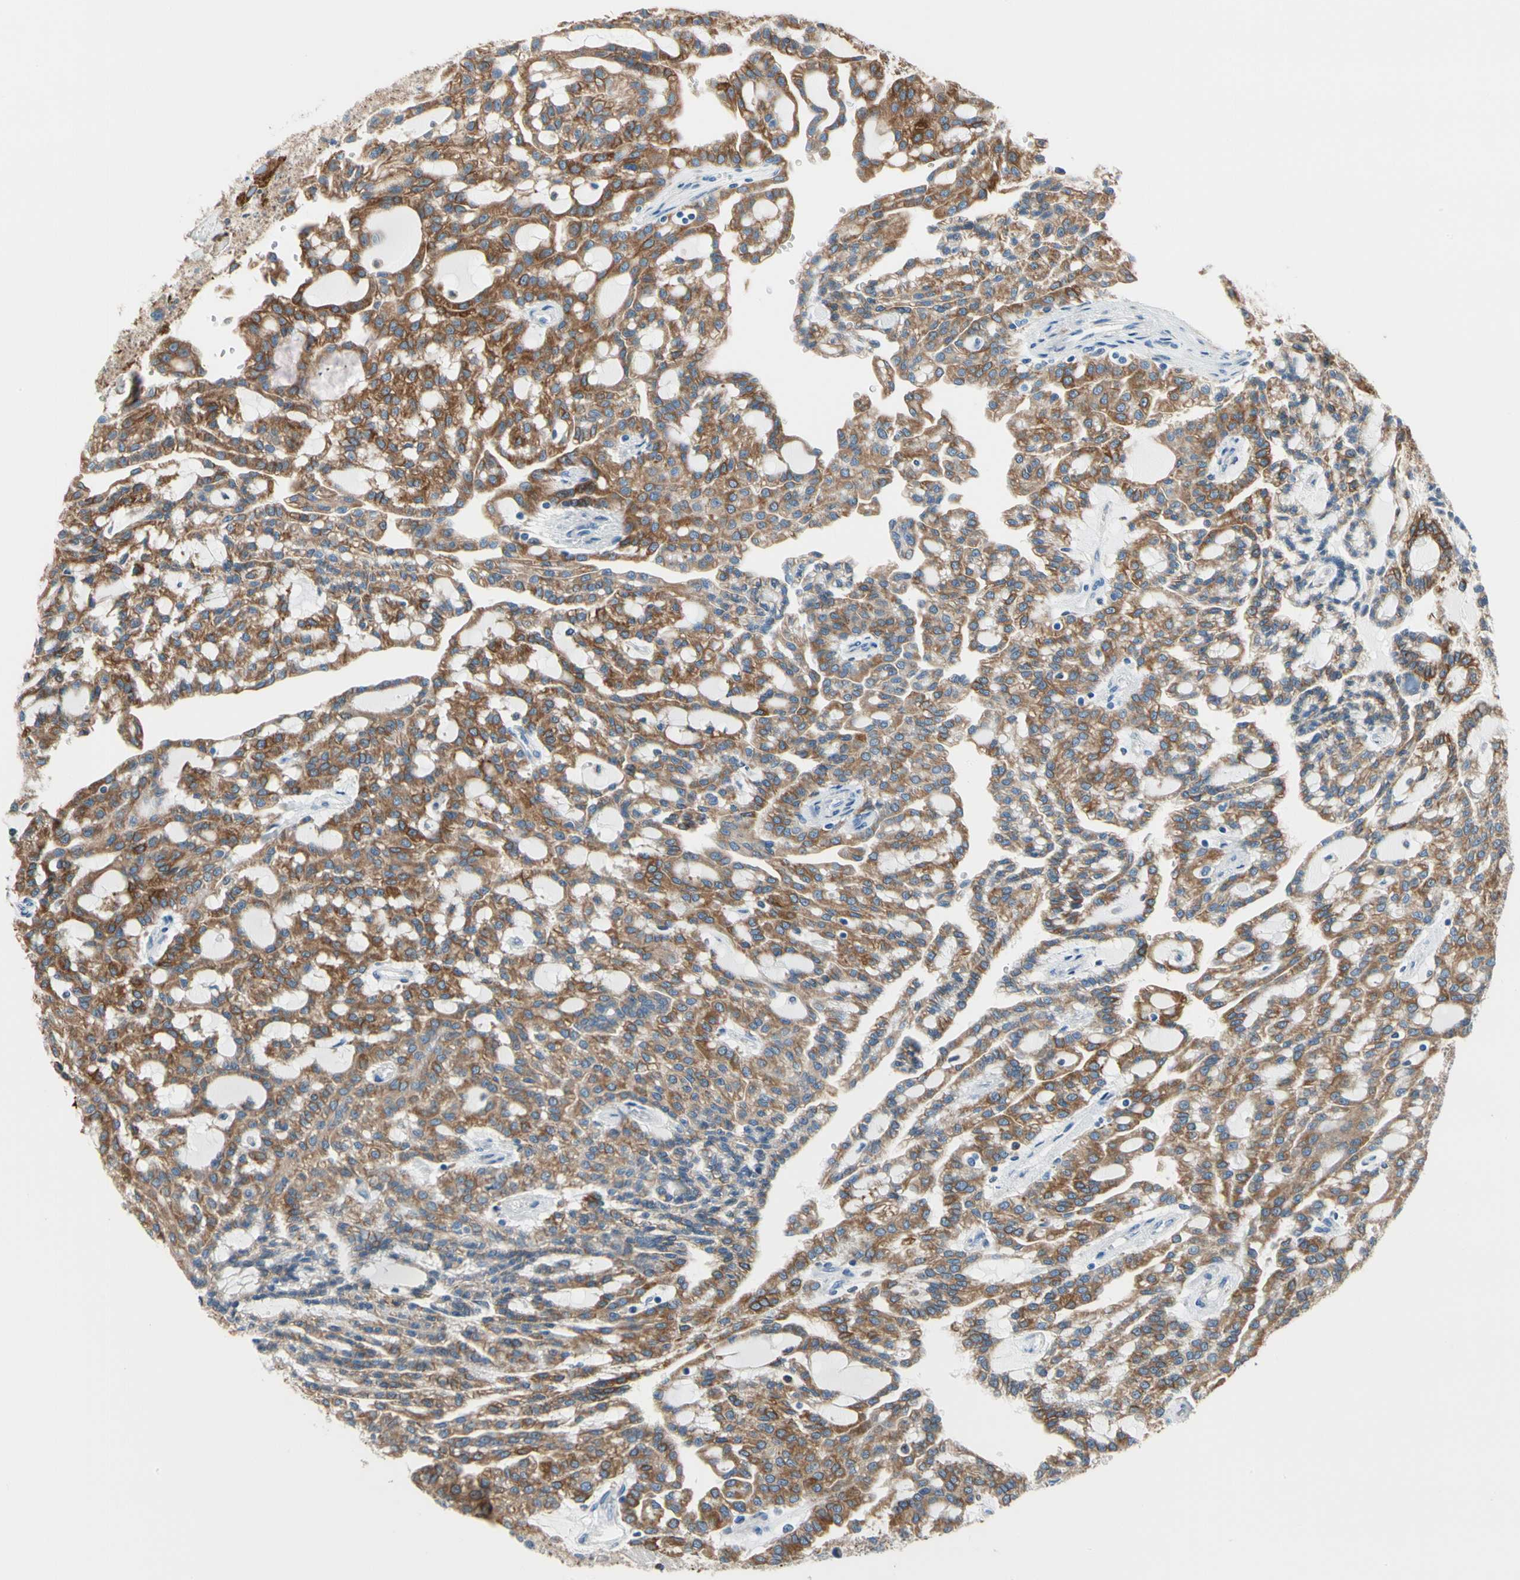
{"staining": {"intensity": "strong", "quantity": ">75%", "location": "cytoplasmic/membranous"}, "tissue": "renal cancer", "cell_type": "Tumor cells", "image_type": "cancer", "snomed": [{"axis": "morphology", "description": "Adenocarcinoma, NOS"}, {"axis": "topography", "description": "Kidney"}], "caption": "Immunohistochemical staining of adenocarcinoma (renal) reveals high levels of strong cytoplasmic/membranous protein expression in about >75% of tumor cells.", "gene": "LRPAP1", "patient": {"sex": "male", "age": 63}}